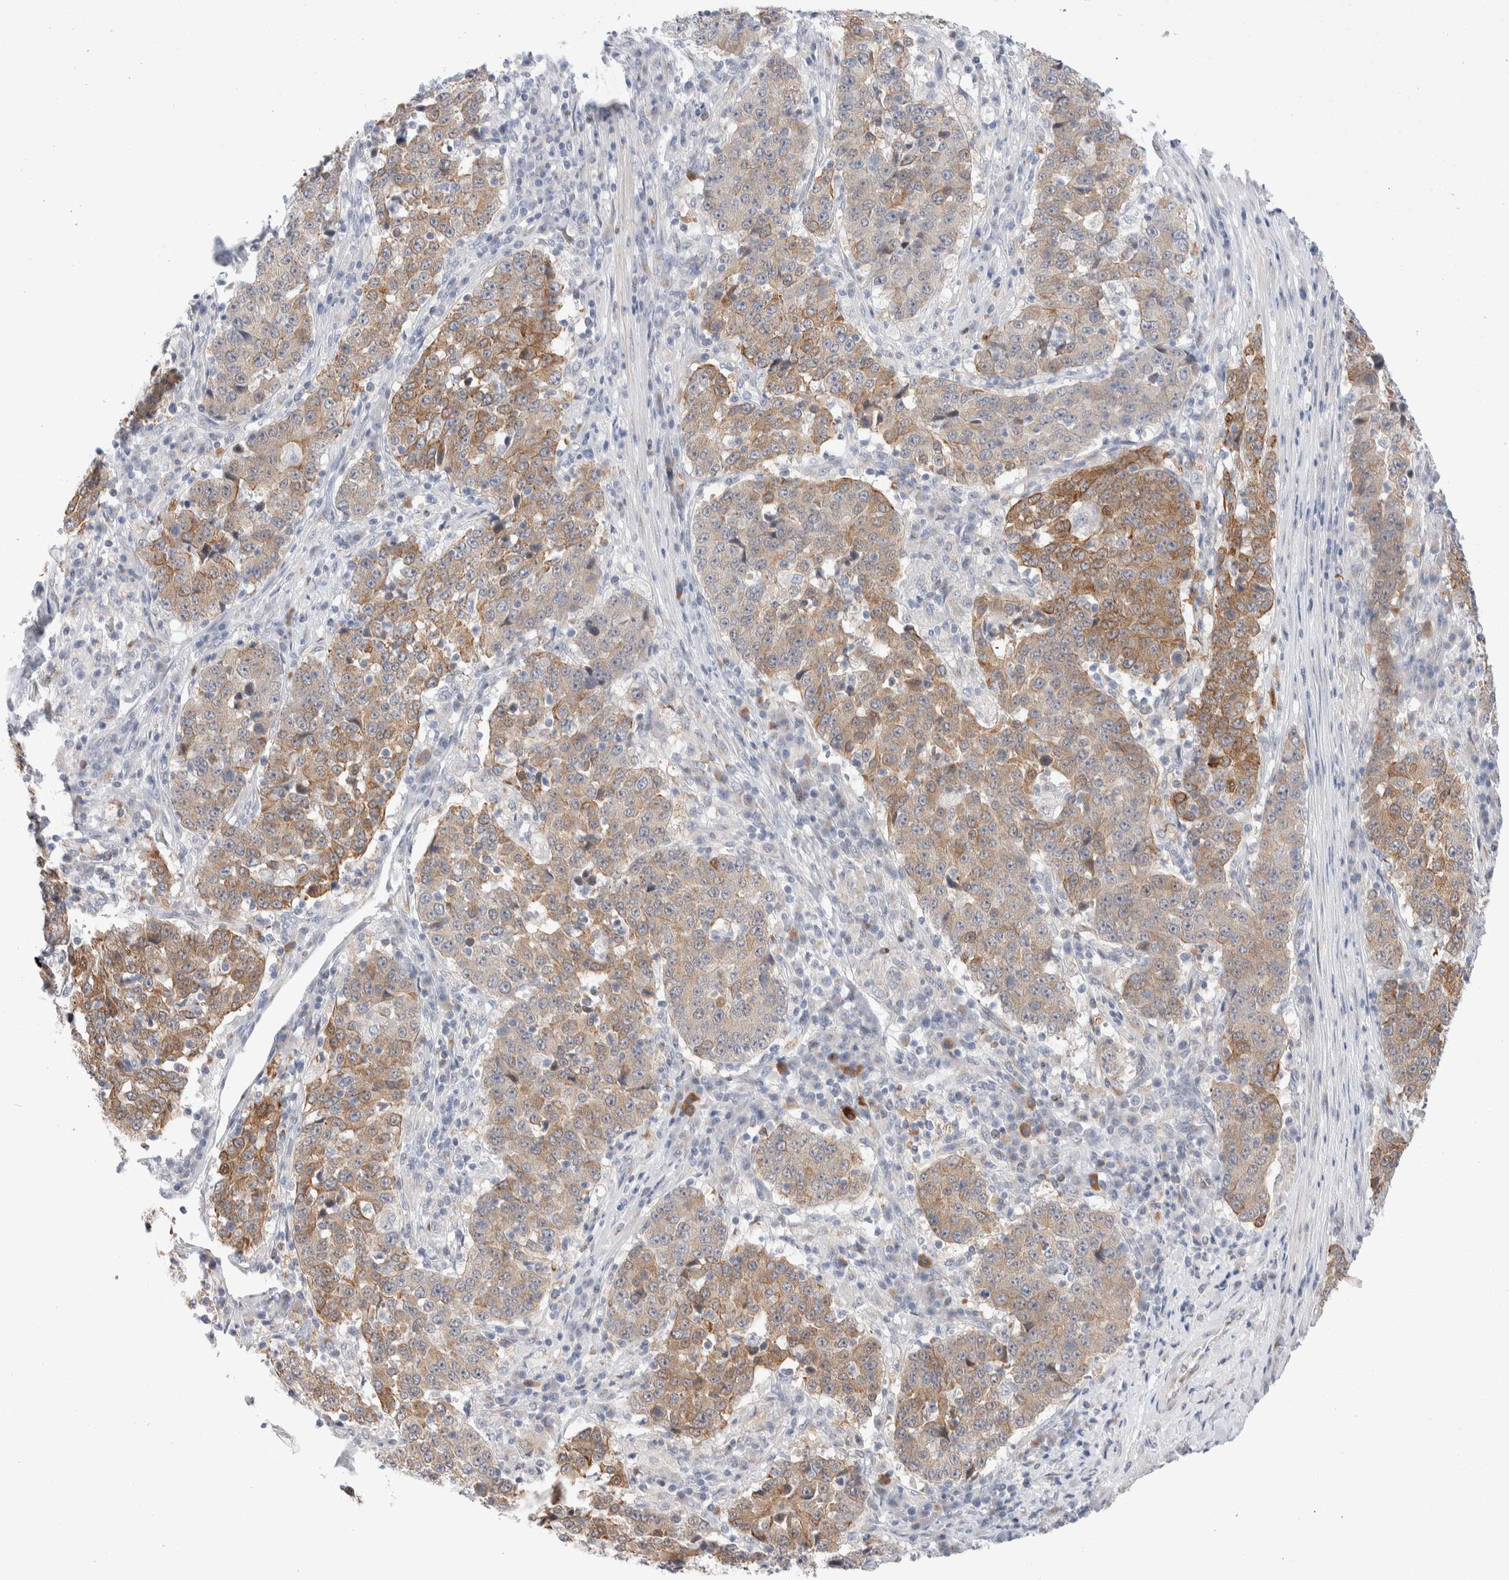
{"staining": {"intensity": "moderate", "quantity": ">75%", "location": "cytoplasmic/membranous"}, "tissue": "stomach cancer", "cell_type": "Tumor cells", "image_type": "cancer", "snomed": [{"axis": "morphology", "description": "Adenocarcinoma, NOS"}, {"axis": "topography", "description": "Stomach"}], "caption": "Tumor cells exhibit moderate cytoplasmic/membranous staining in about >75% of cells in stomach adenocarcinoma.", "gene": "C1orf112", "patient": {"sex": "male", "age": 59}}